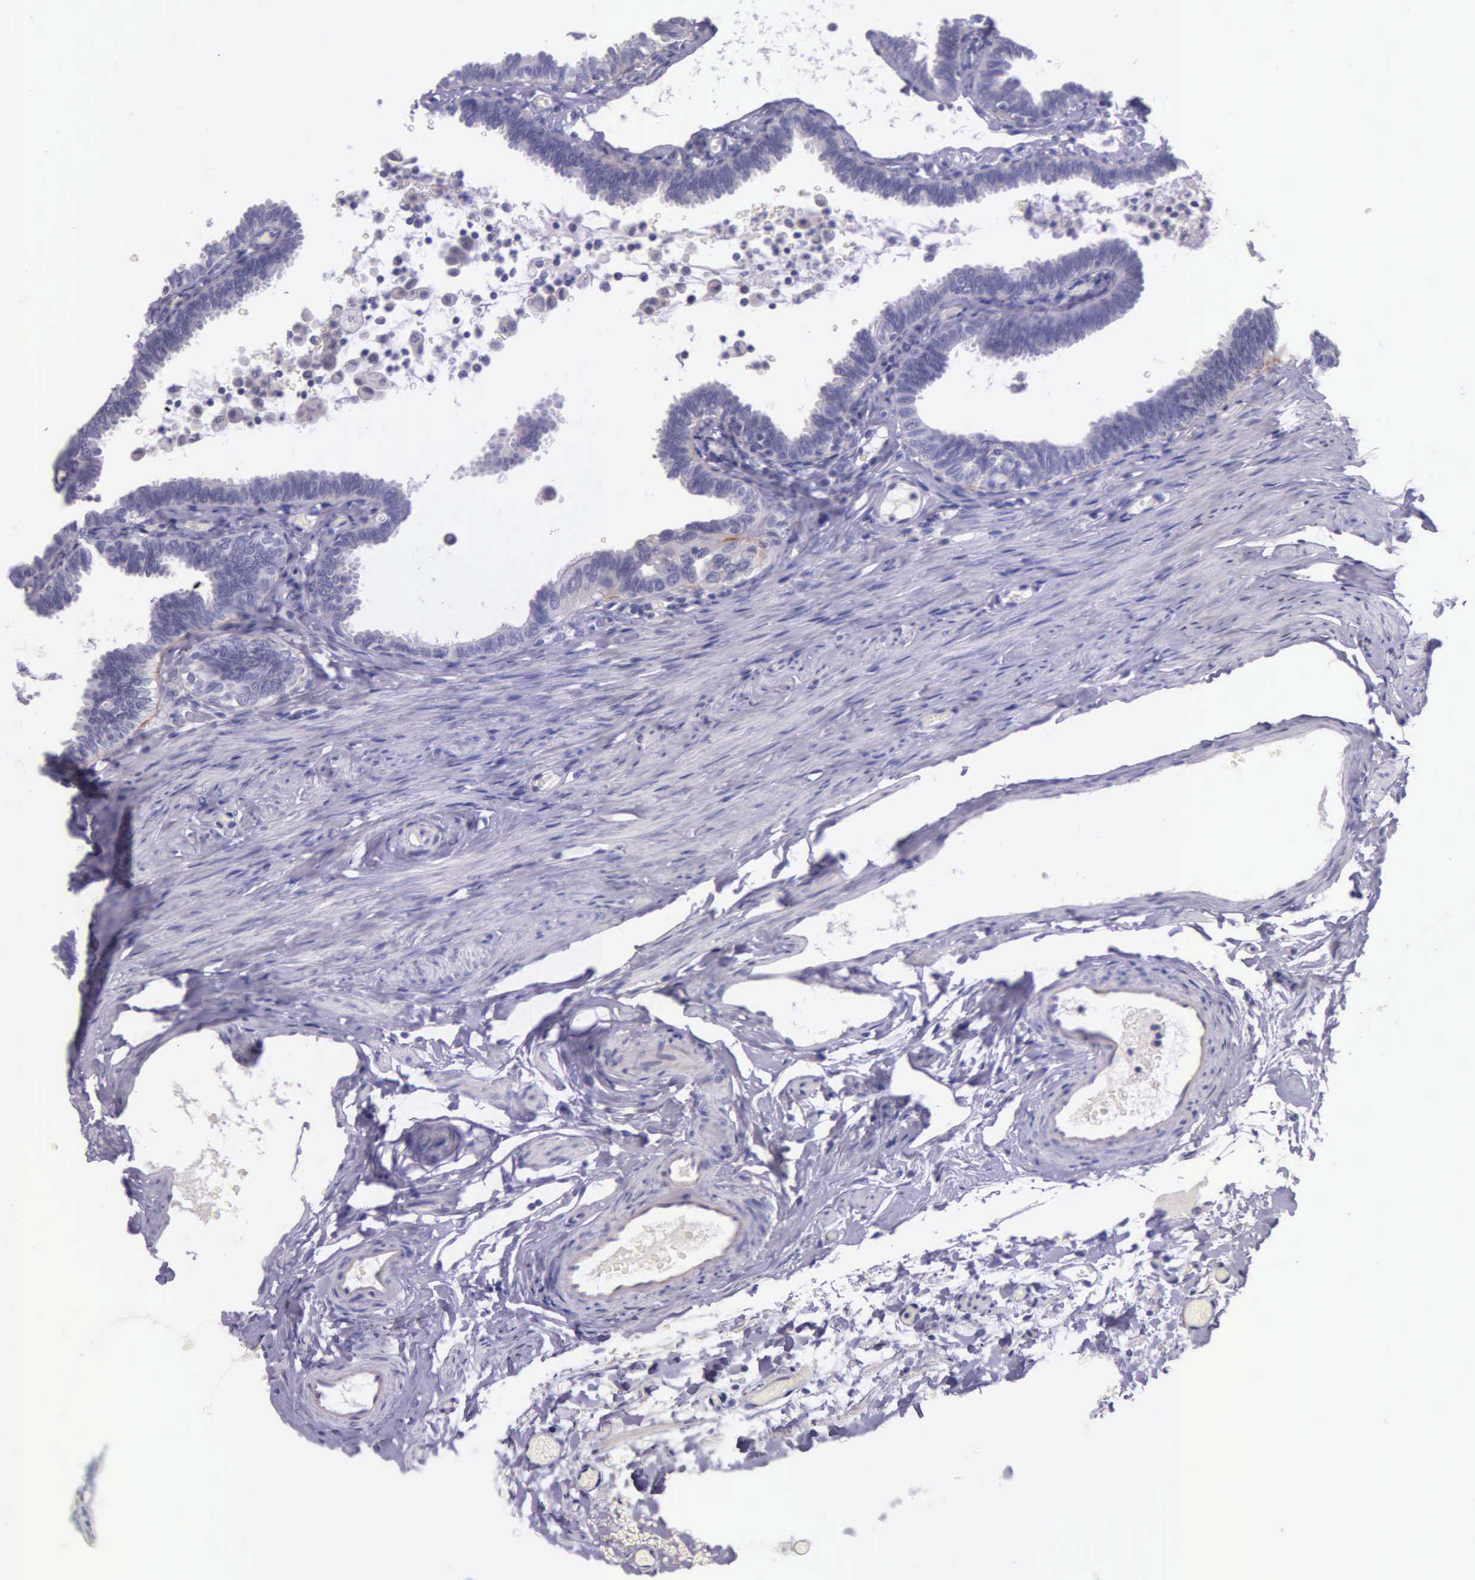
{"staining": {"intensity": "negative", "quantity": "none", "location": "none"}, "tissue": "fallopian tube", "cell_type": "Glandular cells", "image_type": "normal", "snomed": [{"axis": "morphology", "description": "Normal tissue, NOS"}, {"axis": "topography", "description": "Fallopian tube"}], "caption": "A micrograph of human fallopian tube is negative for staining in glandular cells. (Stains: DAB immunohistochemistry (IHC) with hematoxylin counter stain, Microscopy: brightfield microscopy at high magnification).", "gene": "THSD7A", "patient": {"sex": "female", "age": 51}}